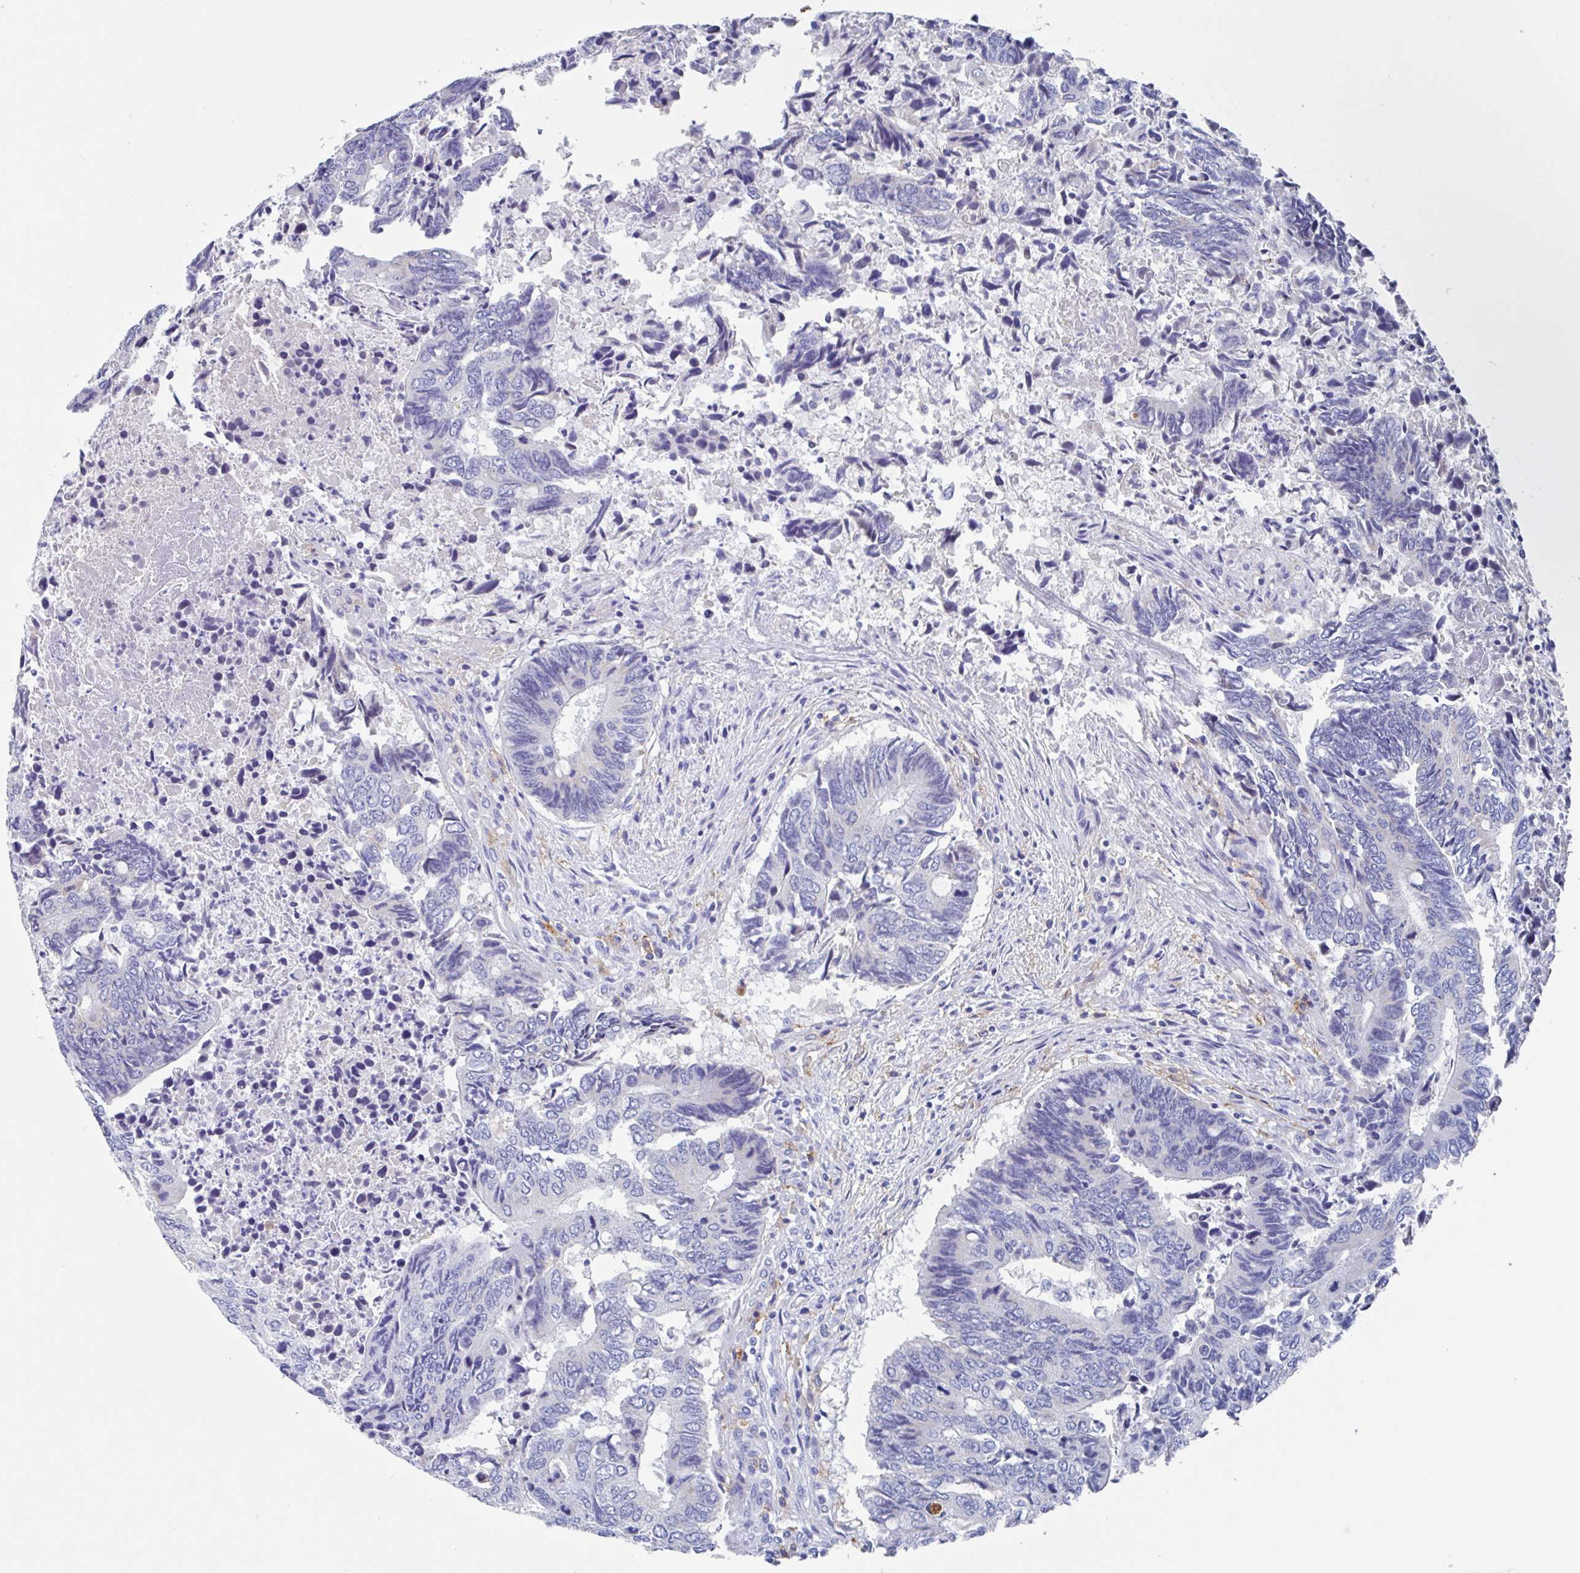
{"staining": {"intensity": "negative", "quantity": "none", "location": "none"}, "tissue": "colorectal cancer", "cell_type": "Tumor cells", "image_type": "cancer", "snomed": [{"axis": "morphology", "description": "Adenocarcinoma, NOS"}, {"axis": "topography", "description": "Colon"}], "caption": "This is a photomicrograph of immunohistochemistry staining of adenocarcinoma (colorectal), which shows no positivity in tumor cells.", "gene": "FCGR3A", "patient": {"sex": "male", "age": 87}}